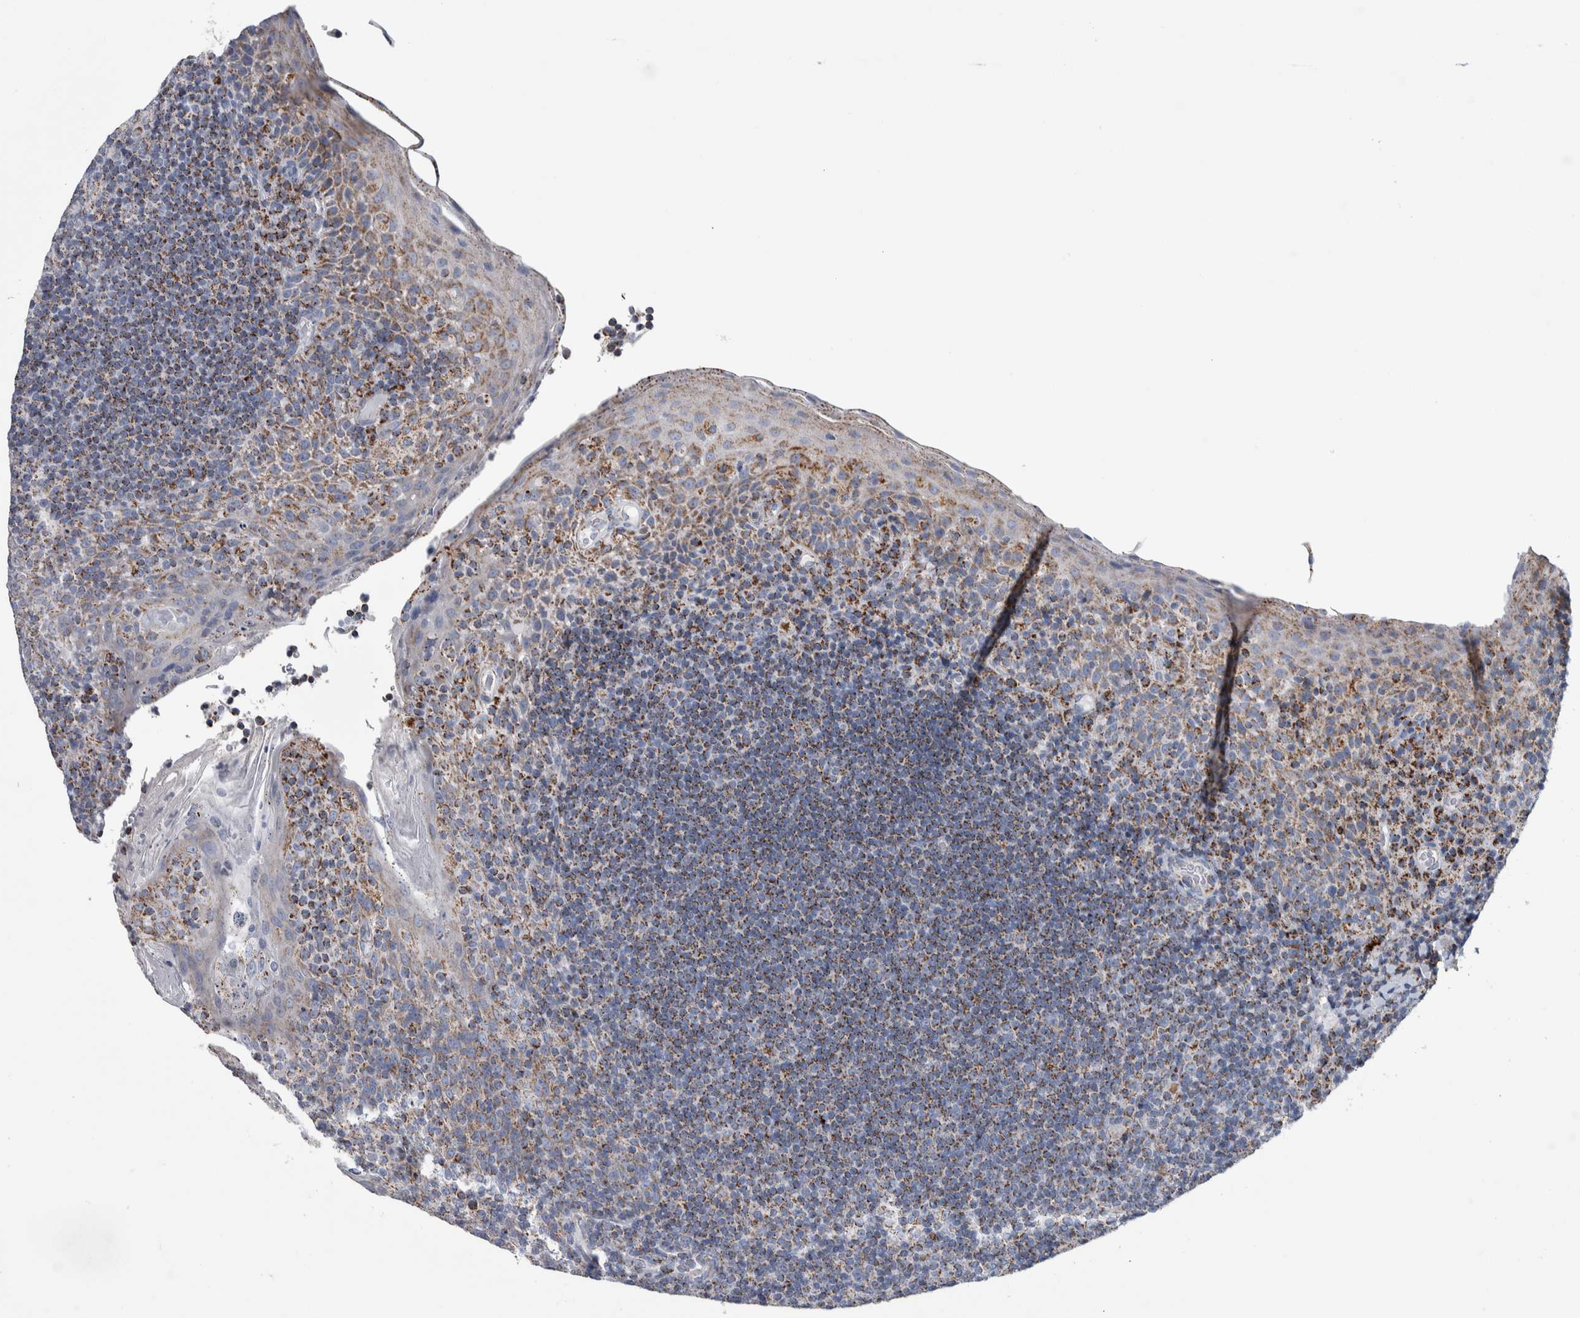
{"staining": {"intensity": "moderate", "quantity": "25%-75%", "location": "cytoplasmic/membranous"}, "tissue": "tonsil", "cell_type": "Germinal center cells", "image_type": "normal", "snomed": [{"axis": "morphology", "description": "Normal tissue, NOS"}, {"axis": "topography", "description": "Tonsil"}], "caption": "Immunohistochemical staining of benign tonsil exhibits medium levels of moderate cytoplasmic/membranous staining in approximately 25%-75% of germinal center cells. The staining was performed using DAB, with brown indicating positive protein expression. Nuclei are stained blue with hematoxylin.", "gene": "ETFA", "patient": {"sex": "male", "age": 17}}